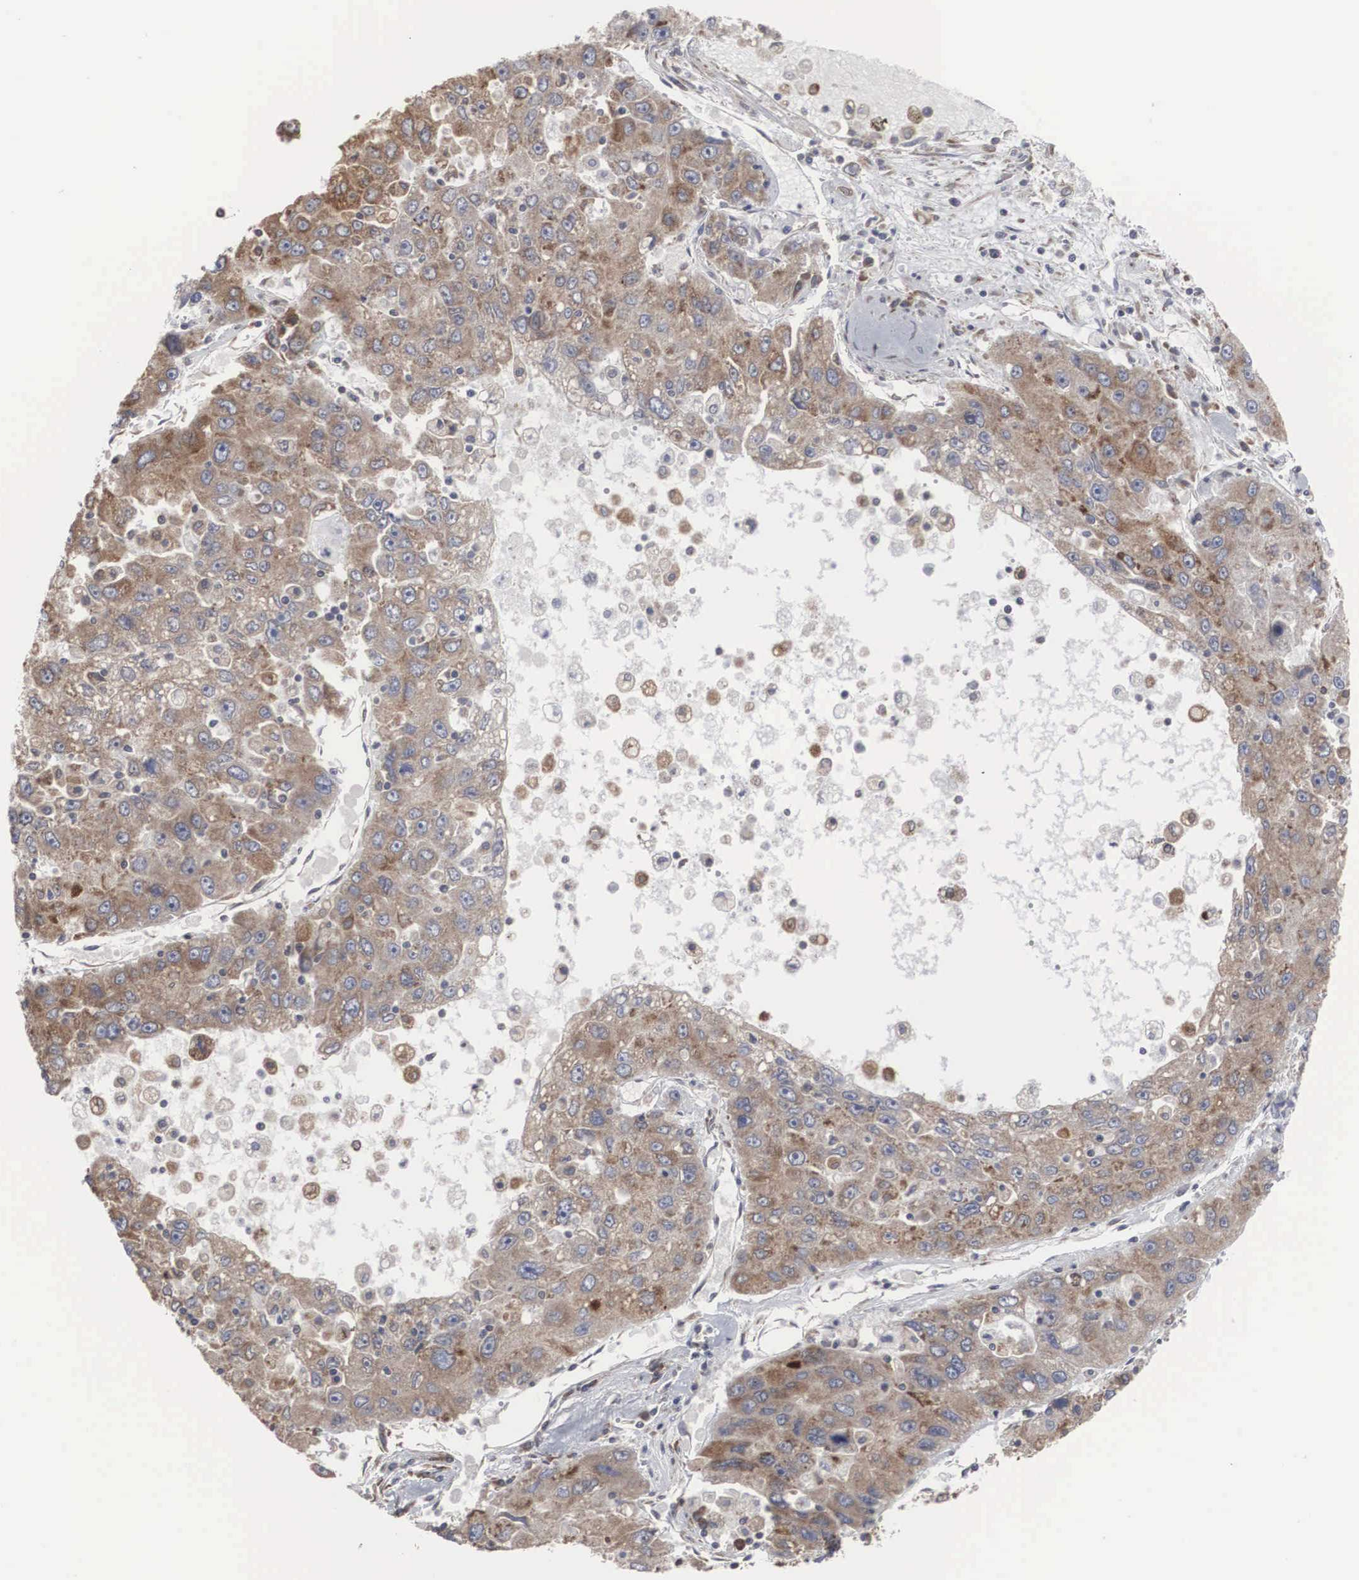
{"staining": {"intensity": "strong", "quantity": ">75%", "location": "cytoplasmic/membranous"}, "tissue": "liver cancer", "cell_type": "Tumor cells", "image_type": "cancer", "snomed": [{"axis": "morphology", "description": "Carcinoma, Hepatocellular, NOS"}, {"axis": "topography", "description": "Liver"}], "caption": "Immunohistochemistry (IHC) staining of liver cancer, which shows high levels of strong cytoplasmic/membranous positivity in about >75% of tumor cells indicating strong cytoplasmic/membranous protein positivity. The staining was performed using DAB (3,3'-diaminobenzidine) (brown) for protein detection and nuclei were counterstained in hematoxylin (blue).", "gene": "MIA2", "patient": {"sex": "male", "age": 49}}